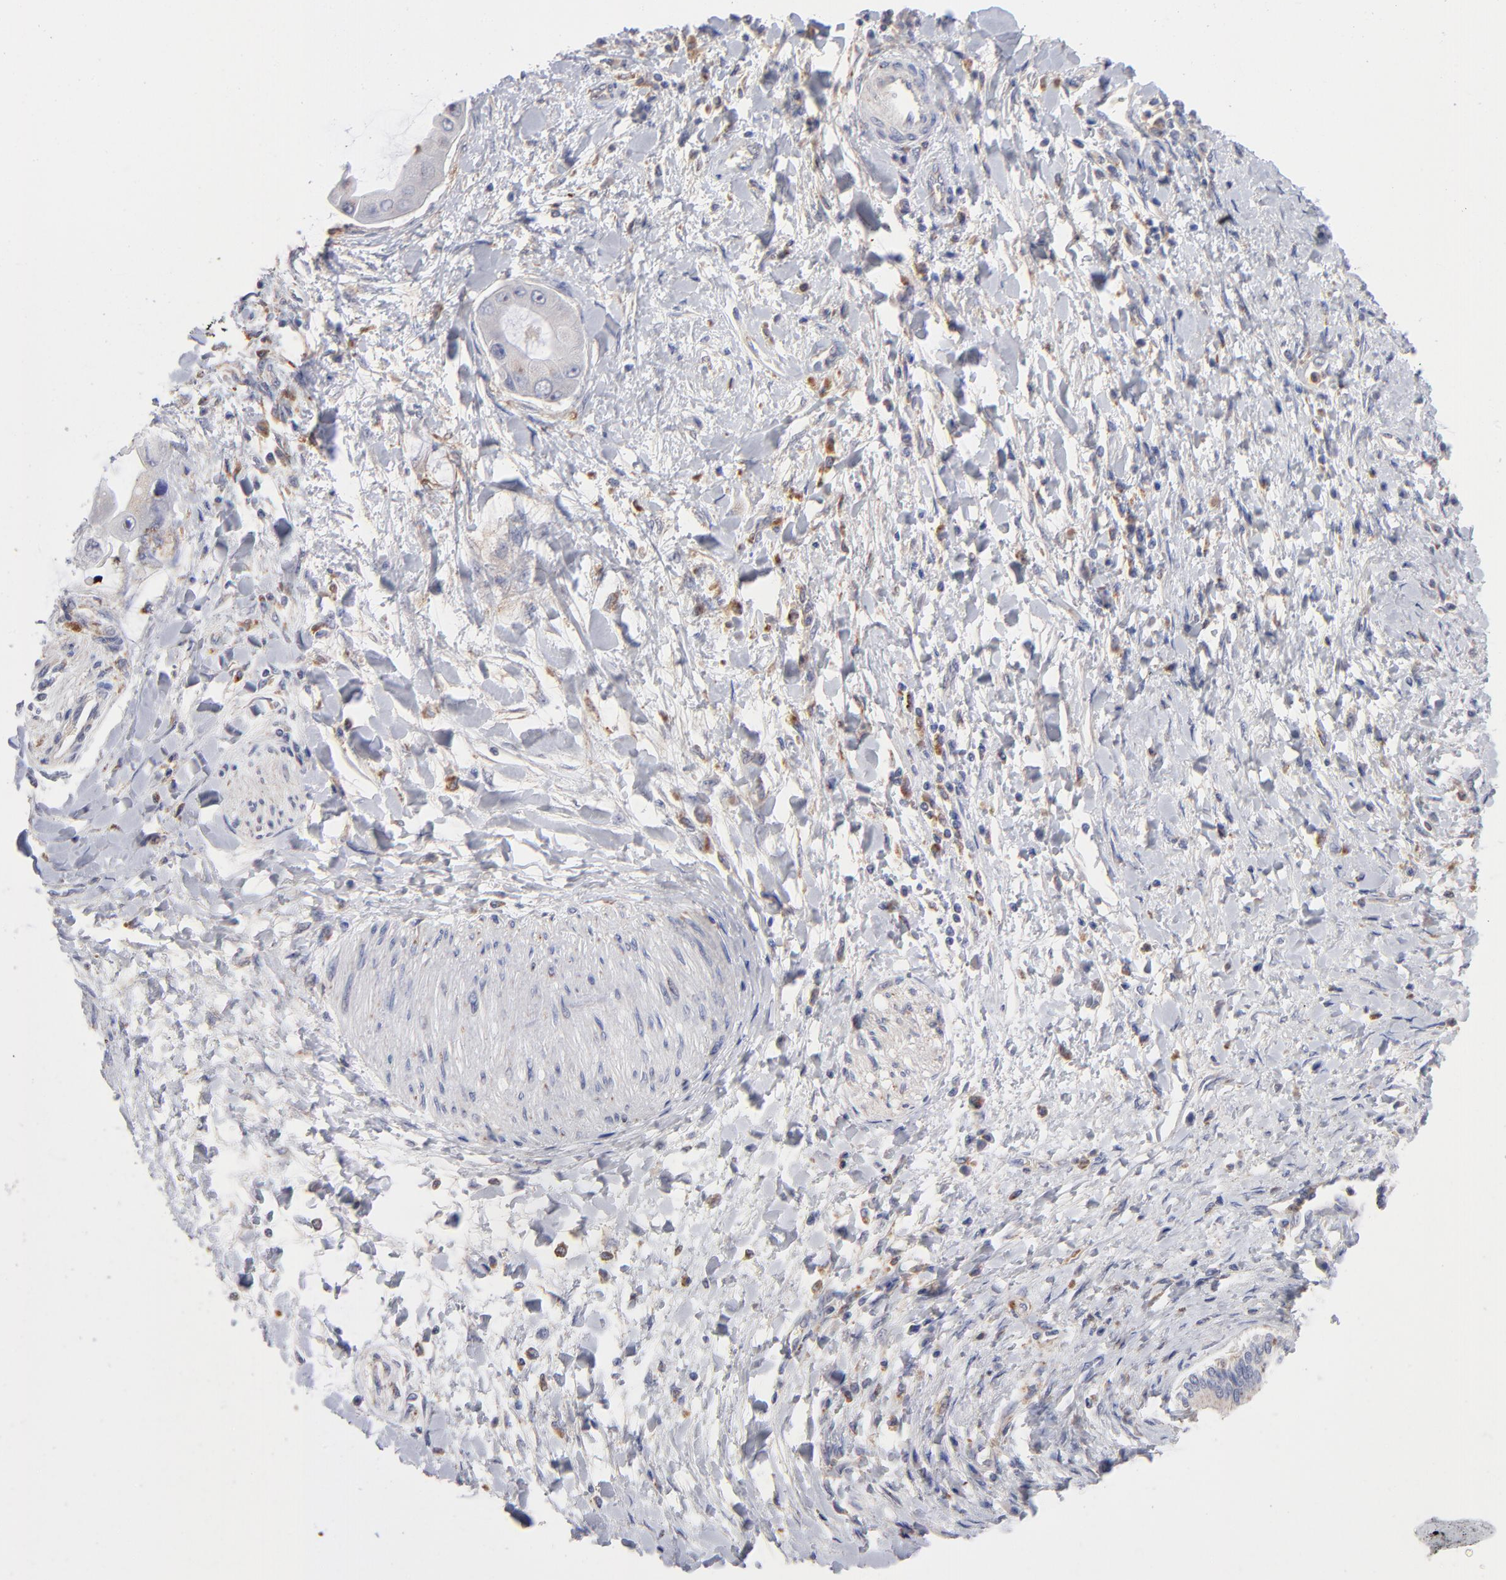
{"staining": {"intensity": "negative", "quantity": "none", "location": "none"}, "tissue": "adipose tissue", "cell_type": "Adipocytes", "image_type": "normal", "snomed": [{"axis": "morphology", "description": "Normal tissue, NOS"}, {"axis": "morphology", "description": "Cholangiocarcinoma"}, {"axis": "topography", "description": "Liver"}, {"axis": "topography", "description": "Peripheral nerve tissue"}], "caption": "Adipose tissue stained for a protein using immunohistochemistry (IHC) displays no staining adipocytes.", "gene": "RRAGA", "patient": {"sex": "male", "age": 50}}